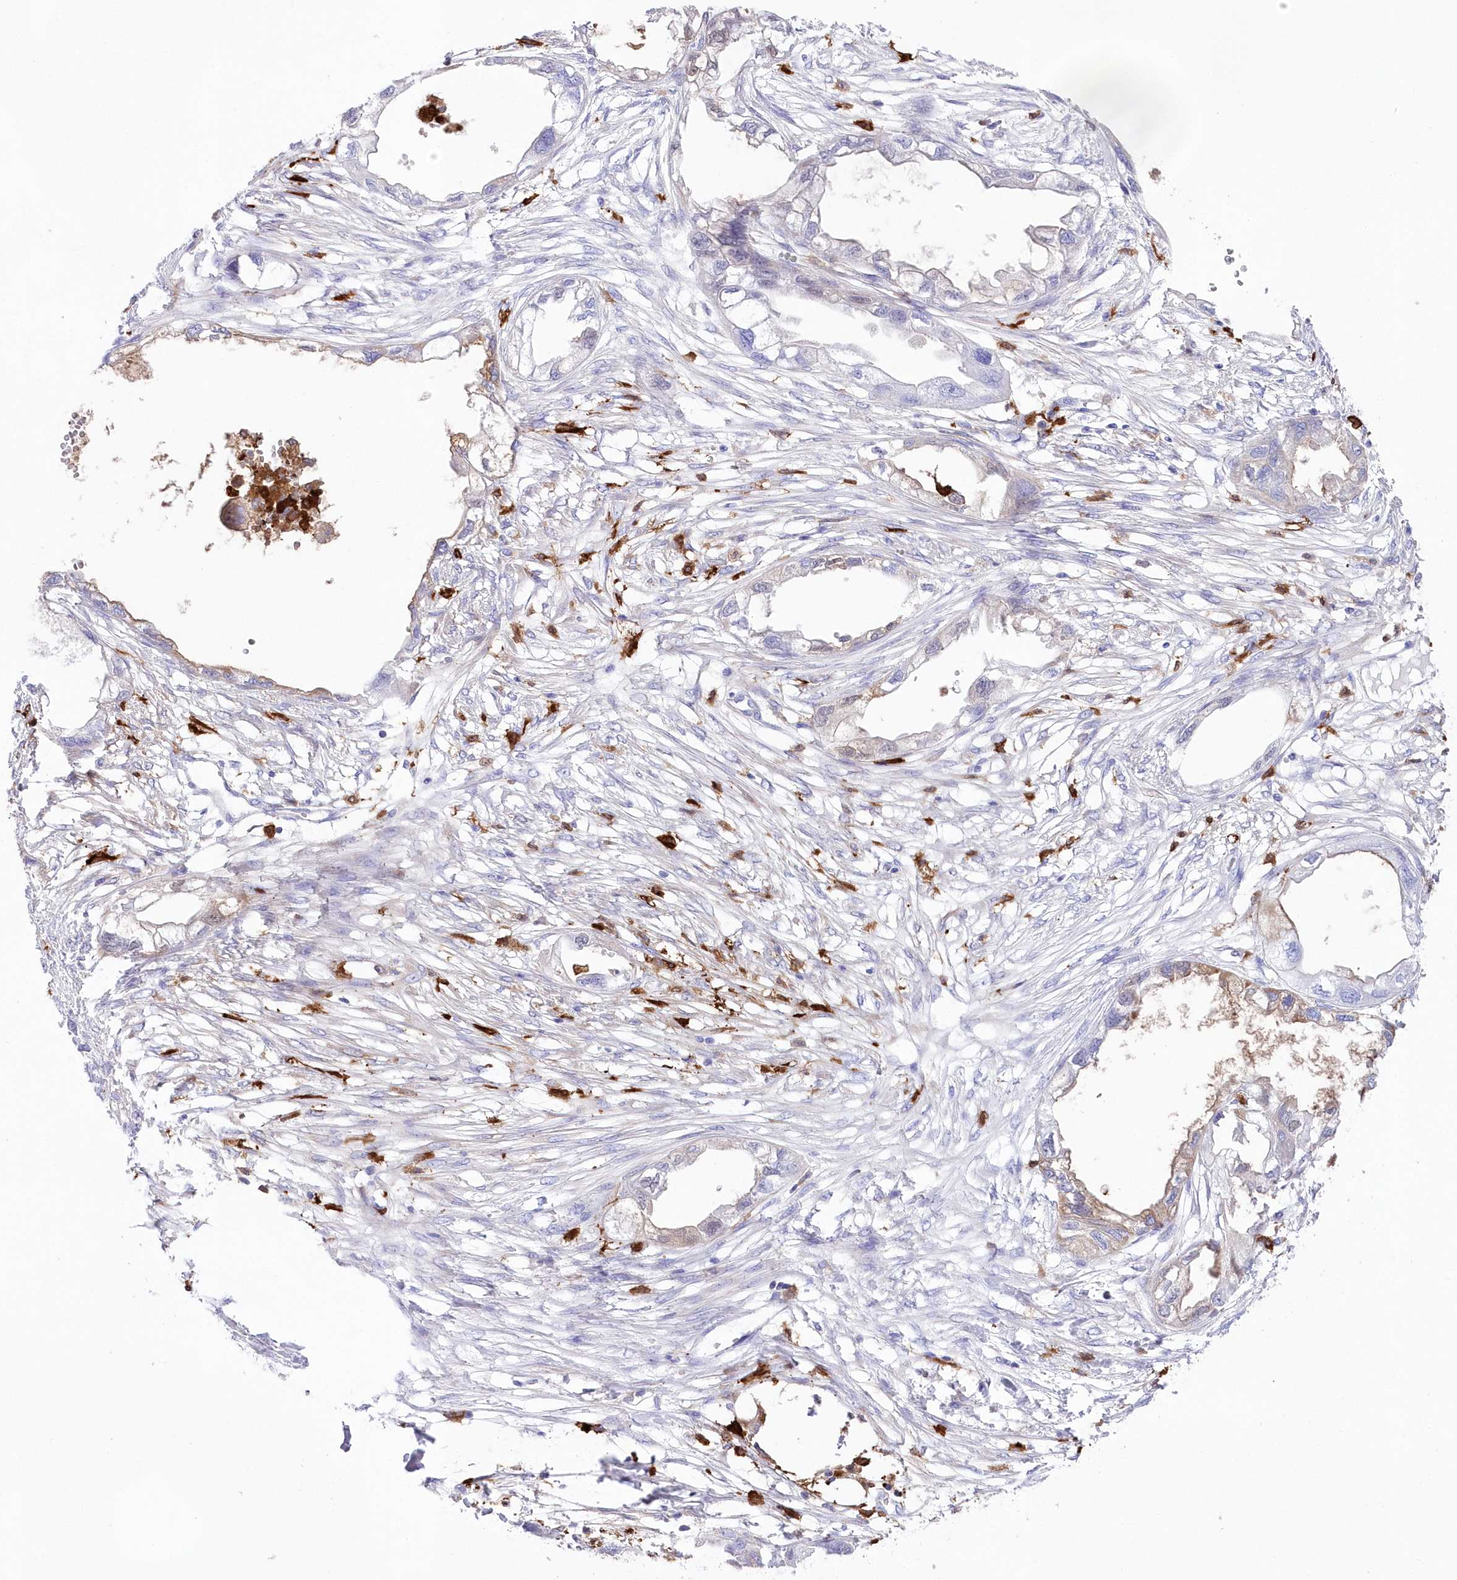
{"staining": {"intensity": "negative", "quantity": "none", "location": "none"}, "tissue": "endometrial cancer", "cell_type": "Tumor cells", "image_type": "cancer", "snomed": [{"axis": "morphology", "description": "Adenocarcinoma, NOS"}, {"axis": "morphology", "description": "Adenocarcinoma, metastatic, NOS"}, {"axis": "topography", "description": "Adipose tissue"}, {"axis": "topography", "description": "Endometrium"}], "caption": "Immunohistochemistry micrograph of neoplastic tissue: human endometrial cancer (adenocarcinoma) stained with DAB (3,3'-diaminobenzidine) shows no significant protein staining in tumor cells.", "gene": "DNAJC19", "patient": {"sex": "female", "age": 67}}